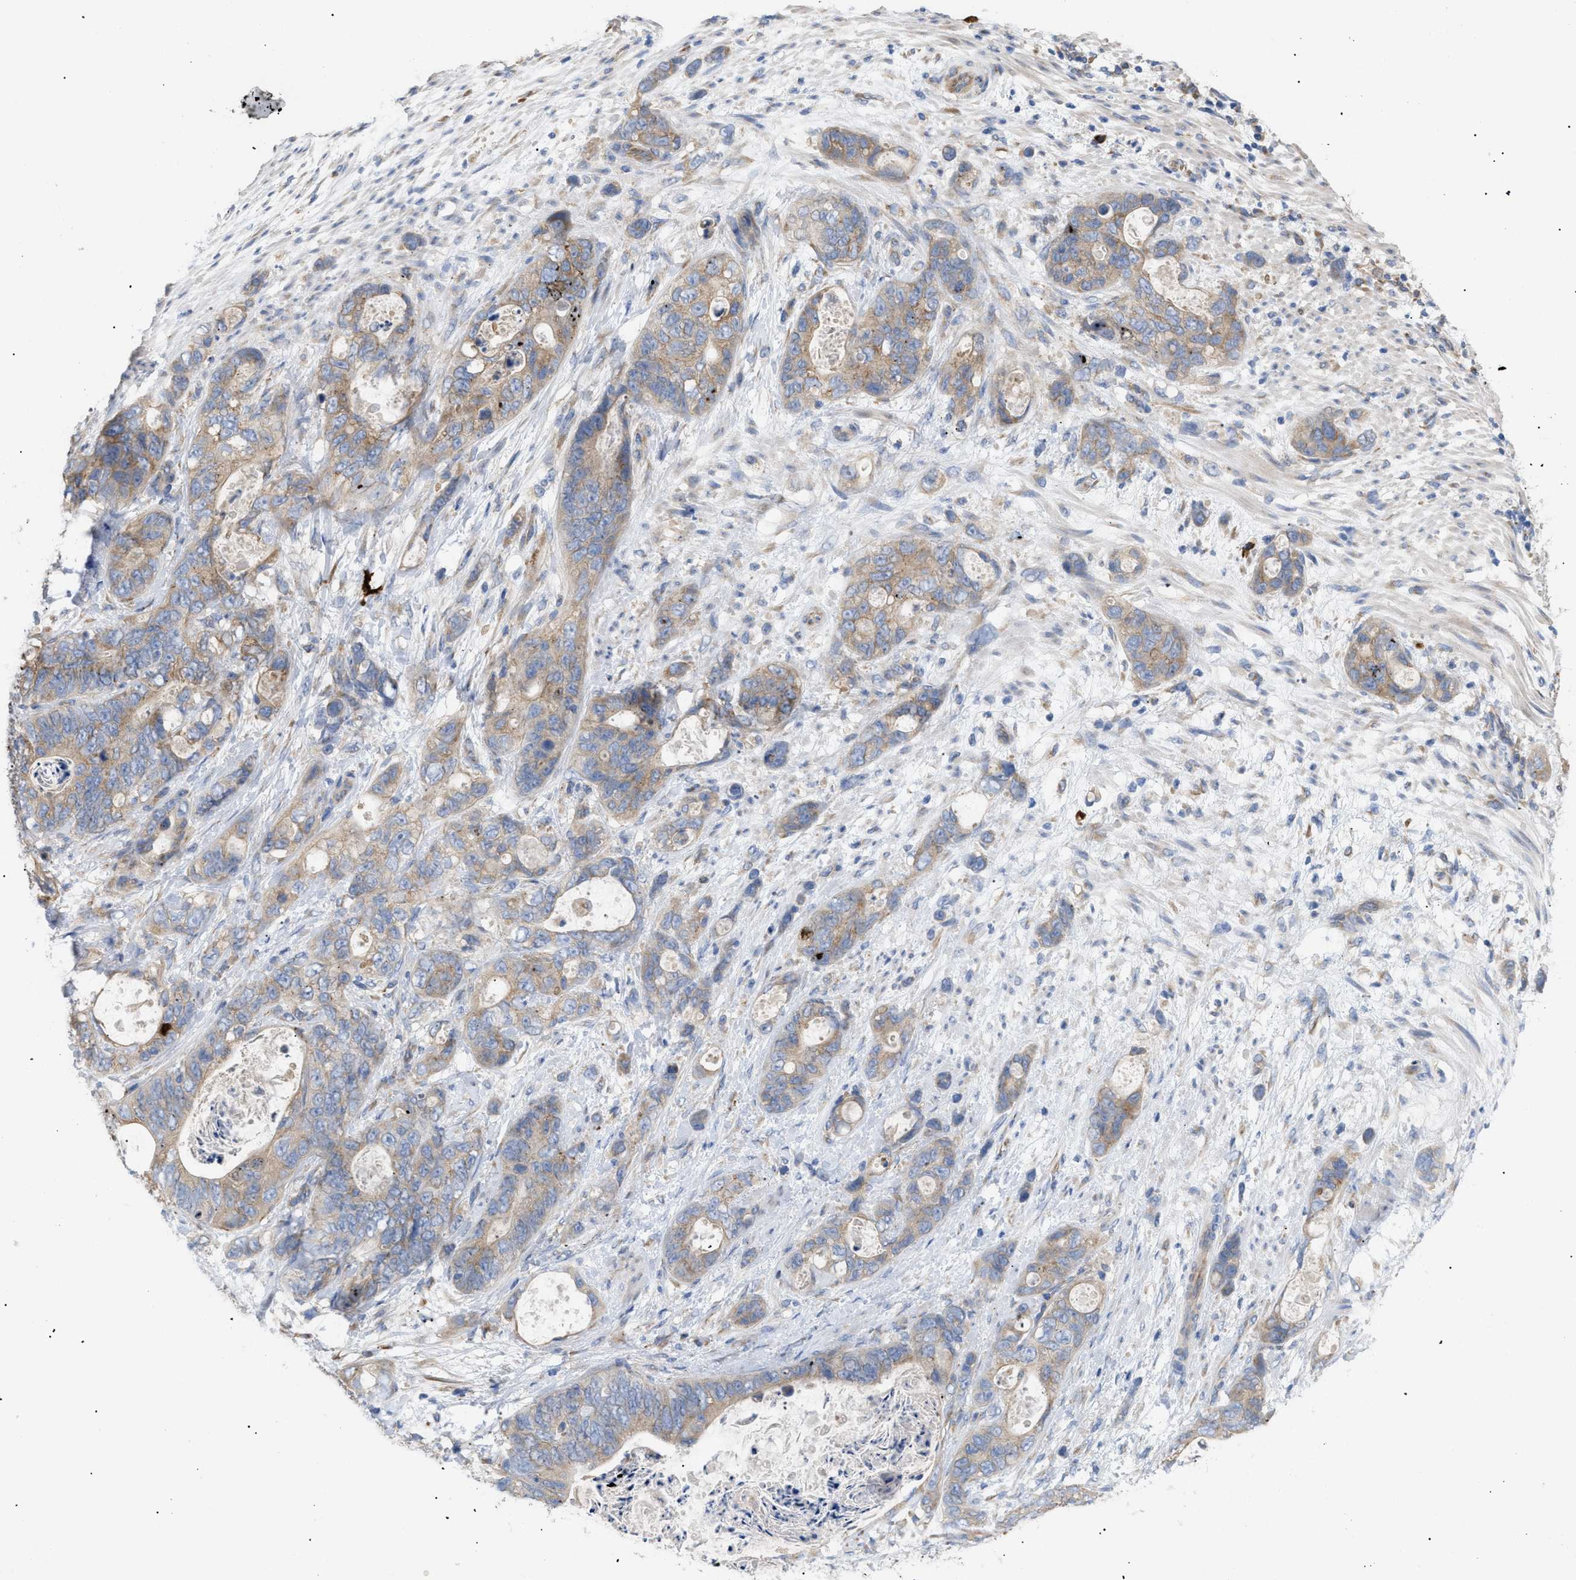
{"staining": {"intensity": "moderate", "quantity": ">75%", "location": "cytoplasmic/membranous"}, "tissue": "stomach cancer", "cell_type": "Tumor cells", "image_type": "cancer", "snomed": [{"axis": "morphology", "description": "Normal tissue, NOS"}, {"axis": "morphology", "description": "Adenocarcinoma, NOS"}, {"axis": "topography", "description": "Stomach"}], "caption": "Immunohistochemical staining of stomach adenocarcinoma shows medium levels of moderate cytoplasmic/membranous protein positivity in about >75% of tumor cells.", "gene": "SLC50A1", "patient": {"sex": "female", "age": 89}}